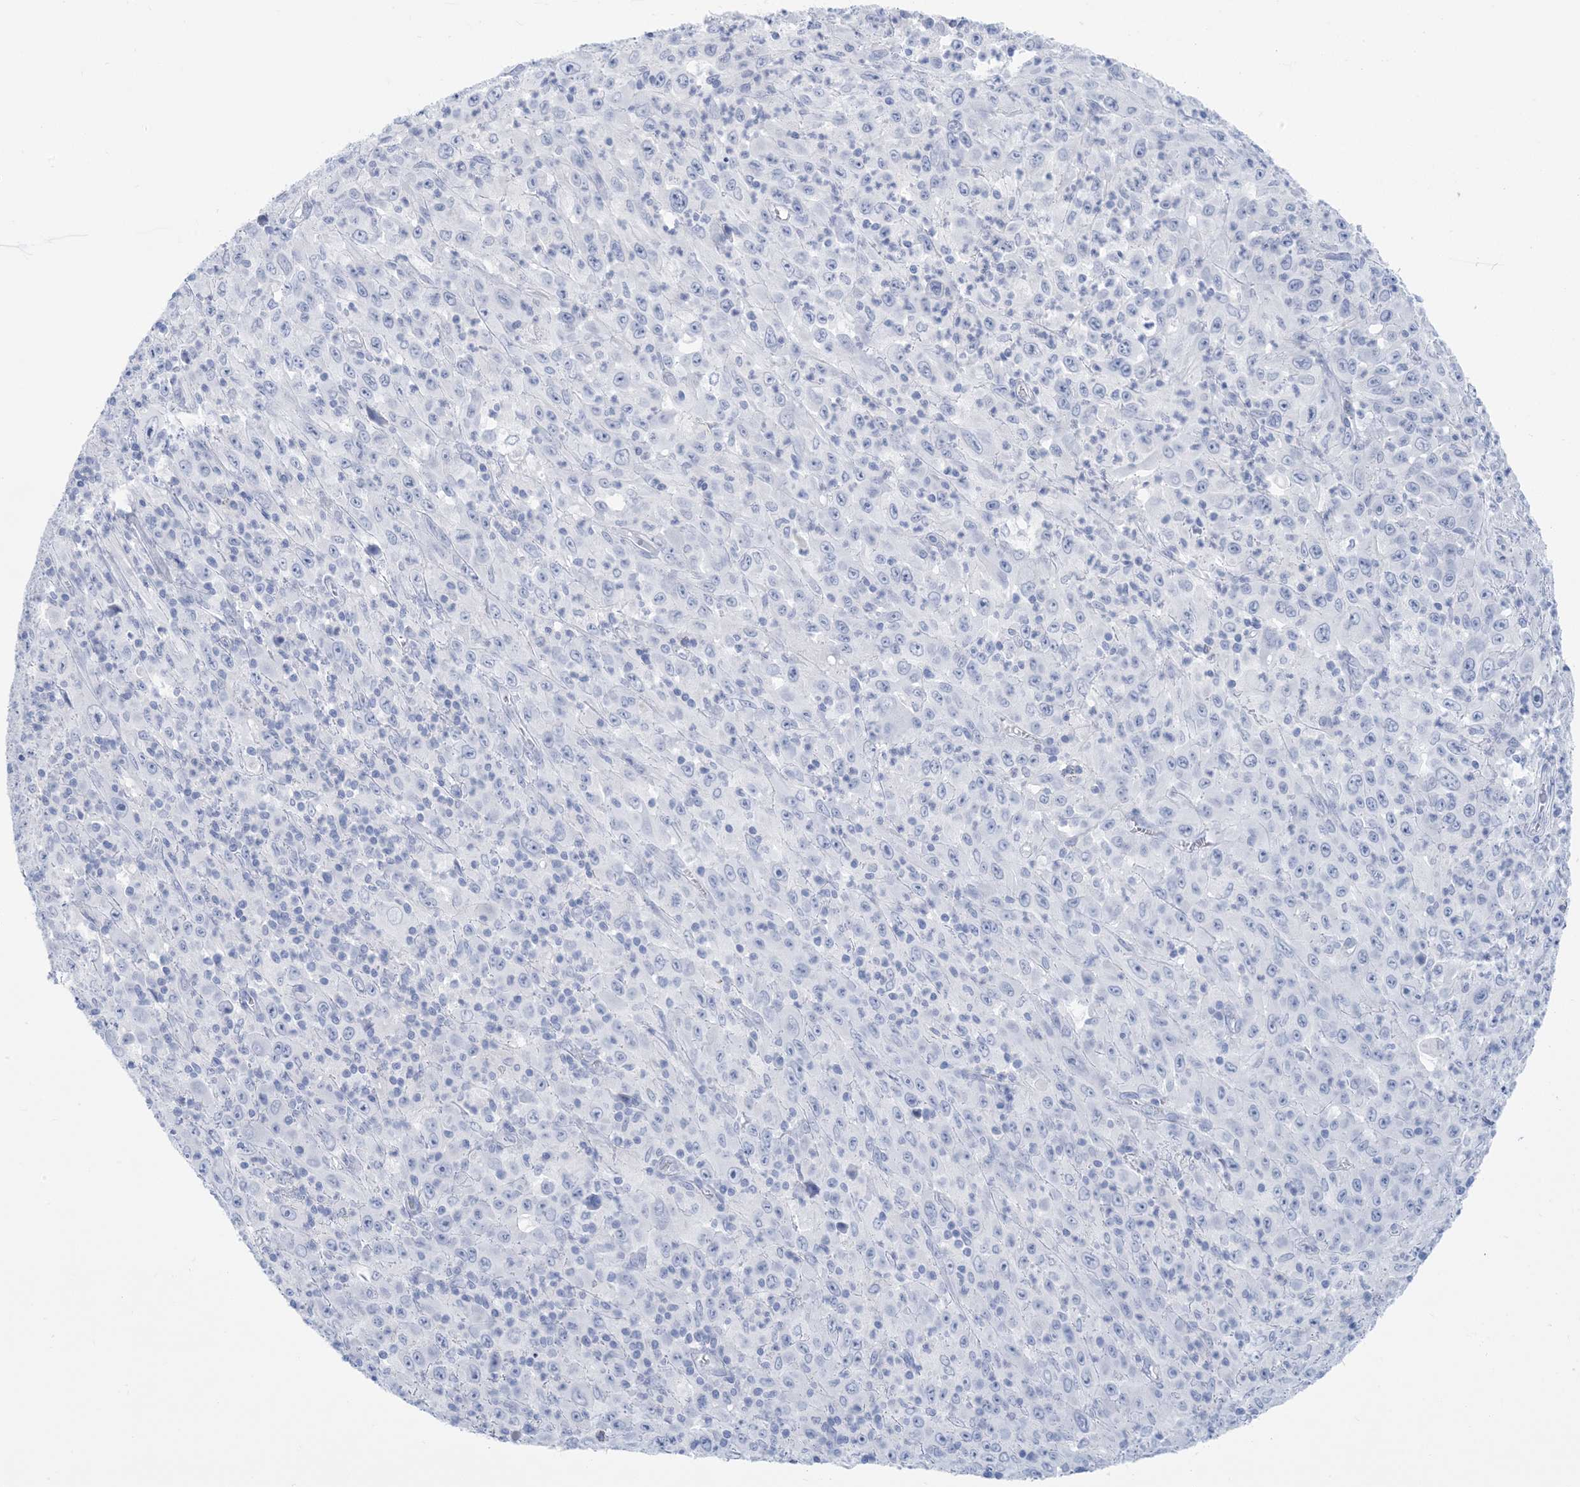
{"staining": {"intensity": "negative", "quantity": "none", "location": "none"}, "tissue": "melanoma", "cell_type": "Tumor cells", "image_type": "cancer", "snomed": [{"axis": "morphology", "description": "Malignant melanoma, Metastatic site"}, {"axis": "topography", "description": "Skin"}], "caption": "Tumor cells show no significant protein staining in malignant melanoma (metastatic site).", "gene": "SH3YL1", "patient": {"sex": "female", "age": 56}}